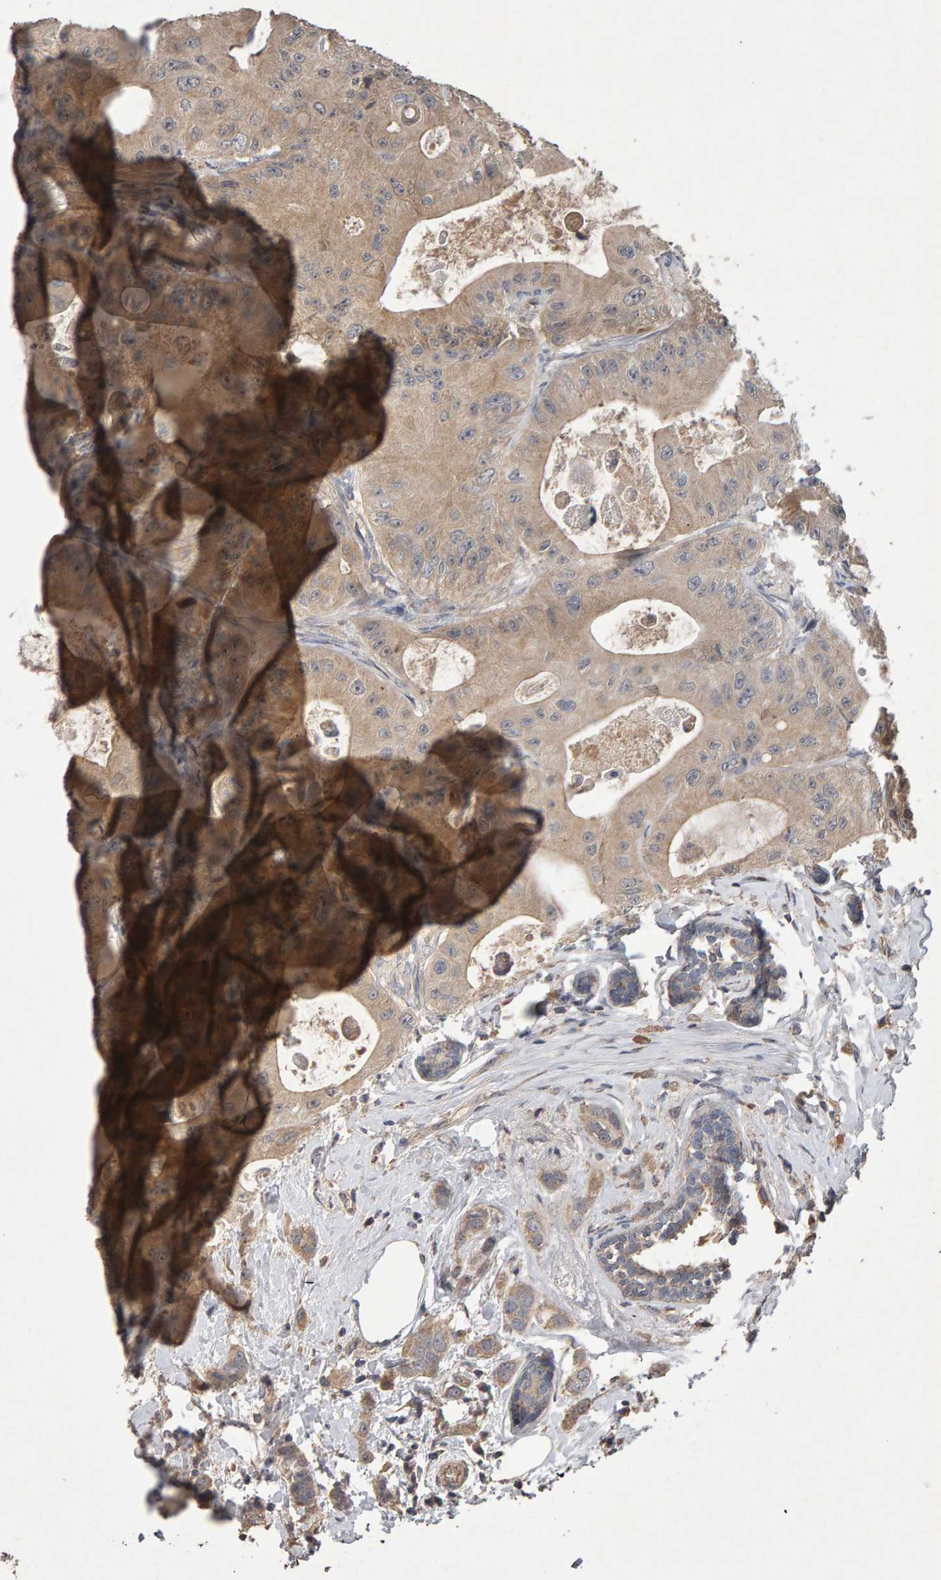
{"staining": {"intensity": "weak", "quantity": ">75%", "location": "cytoplasmic/membranous"}, "tissue": "colorectal cancer", "cell_type": "Tumor cells", "image_type": "cancer", "snomed": [{"axis": "morphology", "description": "Adenocarcinoma, NOS"}, {"axis": "topography", "description": "Colon"}], "caption": "Weak cytoplasmic/membranous protein expression is present in about >75% of tumor cells in colorectal cancer (adenocarcinoma).", "gene": "COASY", "patient": {"sex": "female", "age": 46}}